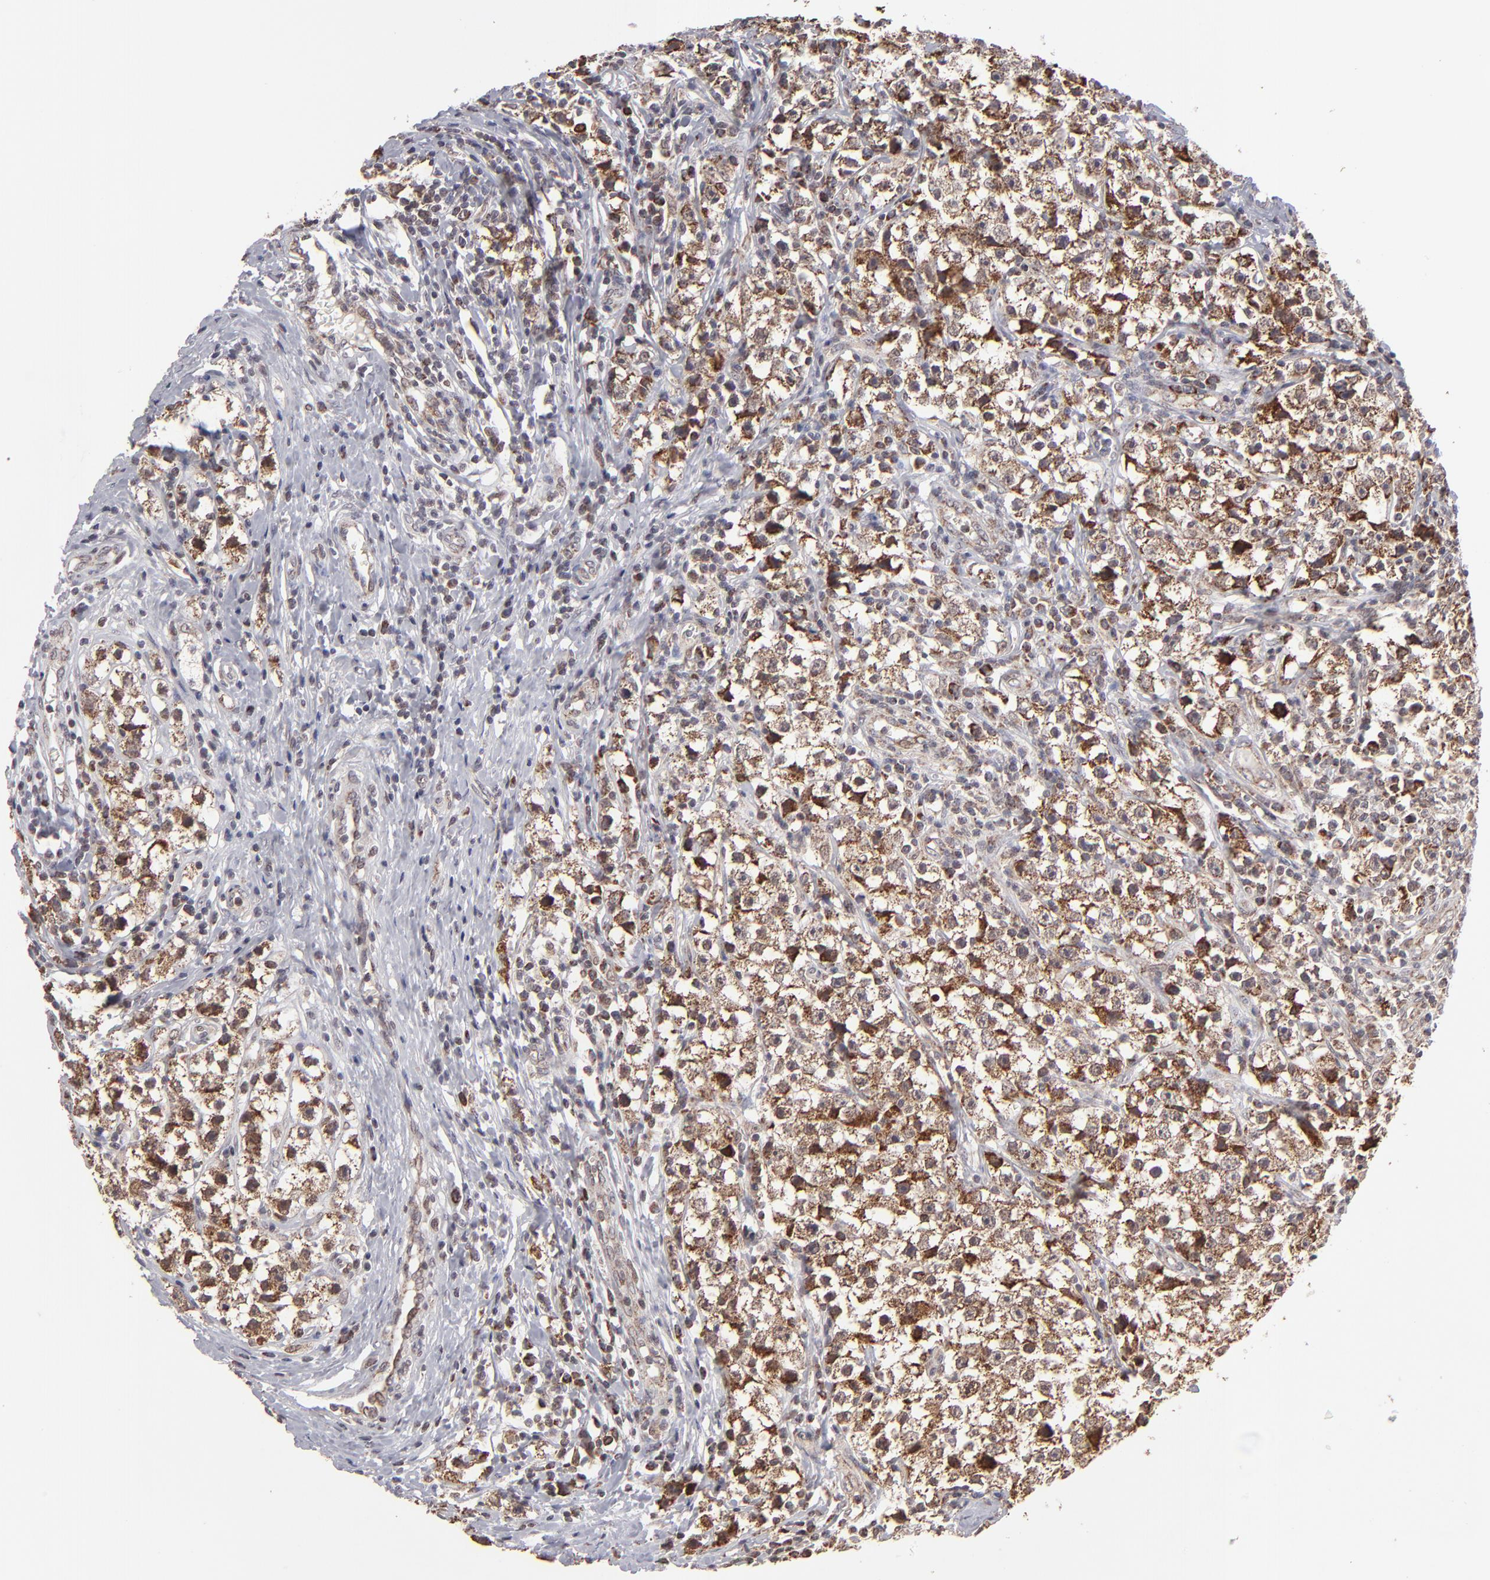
{"staining": {"intensity": "moderate", "quantity": "25%-75%", "location": "cytoplasmic/membranous"}, "tissue": "testis cancer", "cell_type": "Tumor cells", "image_type": "cancer", "snomed": [{"axis": "morphology", "description": "Seminoma, NOS"}, {"axis": "topography", "description": "Testis"}], "caption": "The immunohistochemical stain highlights moderate cytoplasmic/membranous expression in tumor cells of seminoma (testis) tissue. The protein of interest is stained brown, and the nuclei are stained in blue (DAB (3,3'-diaminobenzidine) IHC with brightfield microscopy, high magnification).", "gene": "SLC15A1", "patient": {"sex": "male", "age": 35}}